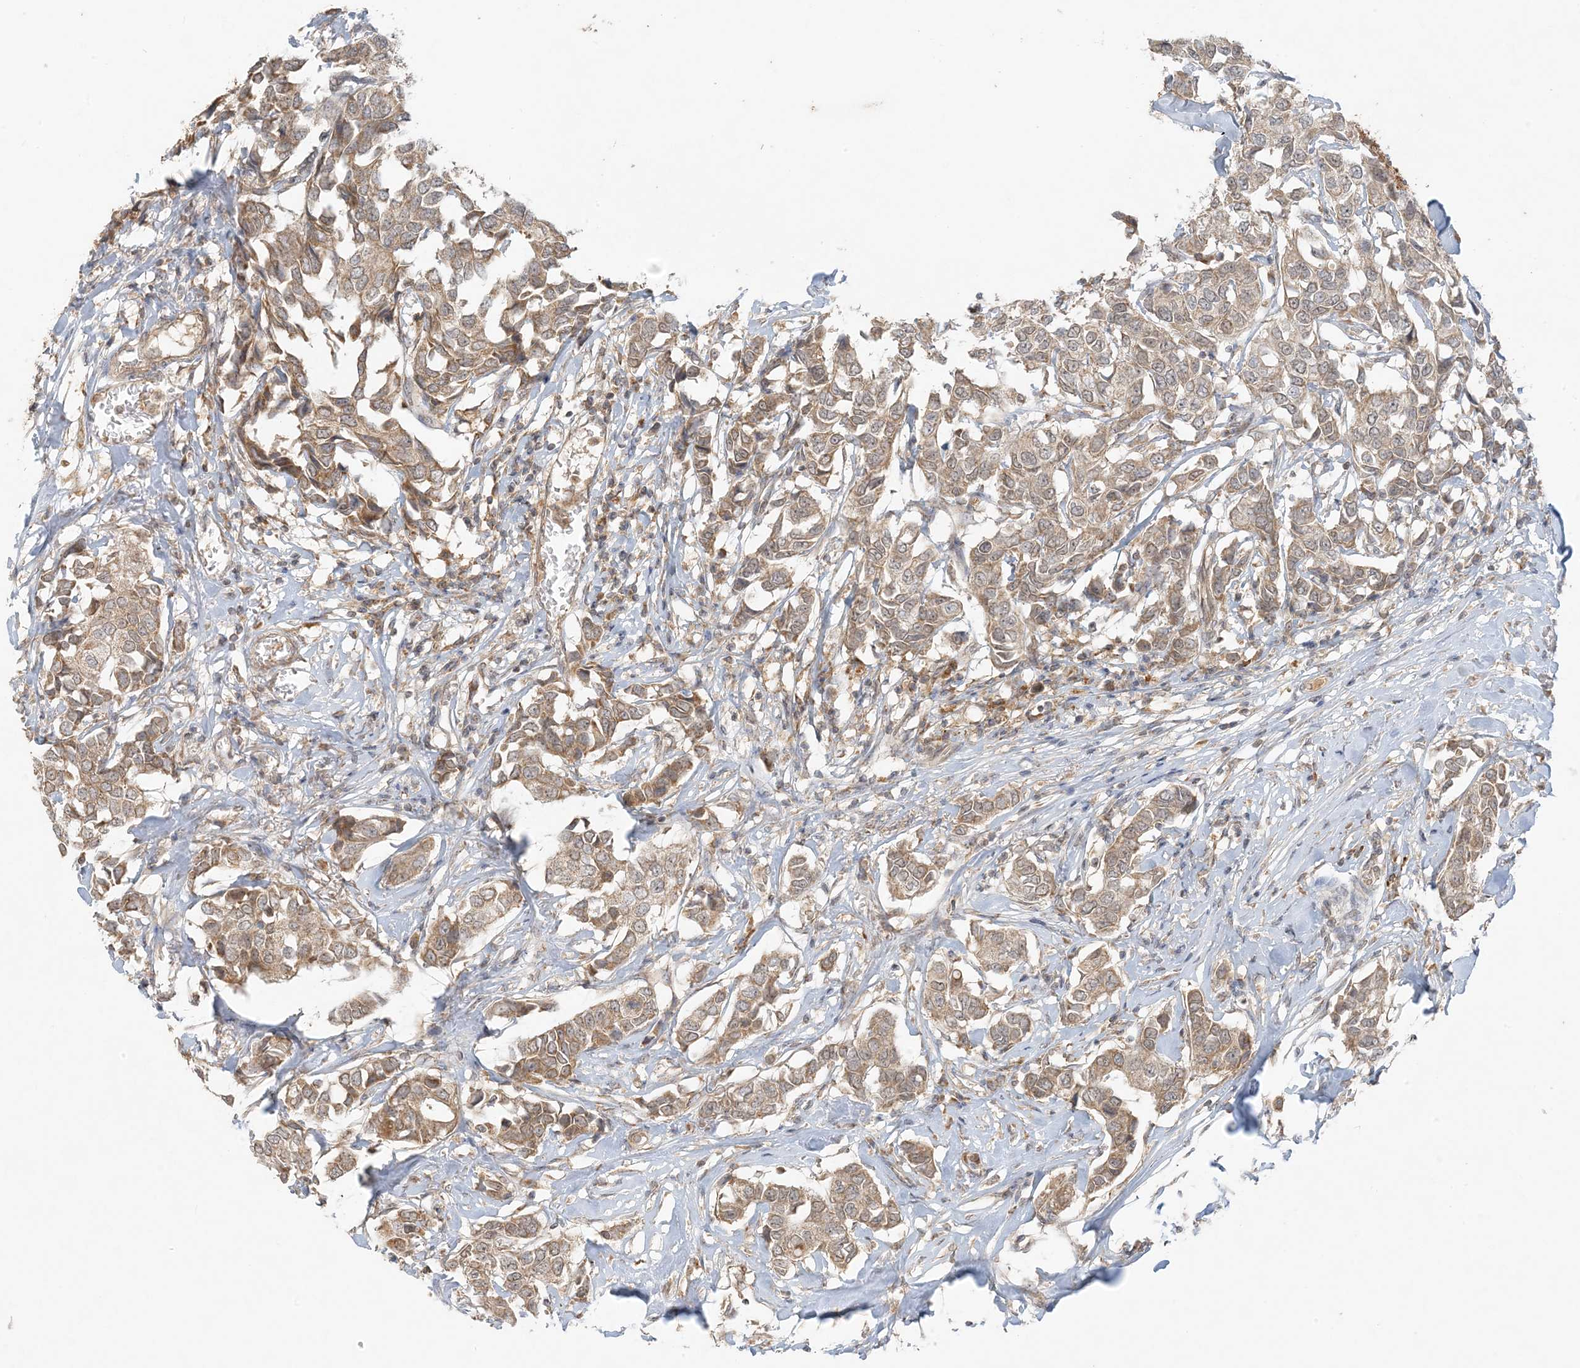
{"staining": {"intensity": "moderate", "quantity": ">75%", "location": "cytoplasmic/membranous"}, "tissue": "breast cancer", "cell_type": "Tumor cells", "image_type": "cancer", "snomed": [{"axis": "morphology", "description": "Duct carcinoma"}, {"axis": "topography", "description": "Breast"}], "caption": "Breast cancer was stained to show a protein in brown. There is medium levels of moderate cytoplasmic/membranous staining in about >75% of tumor cells.", "gene": "MCOLN1", "patient": {"sex": "female", "age": 80}}